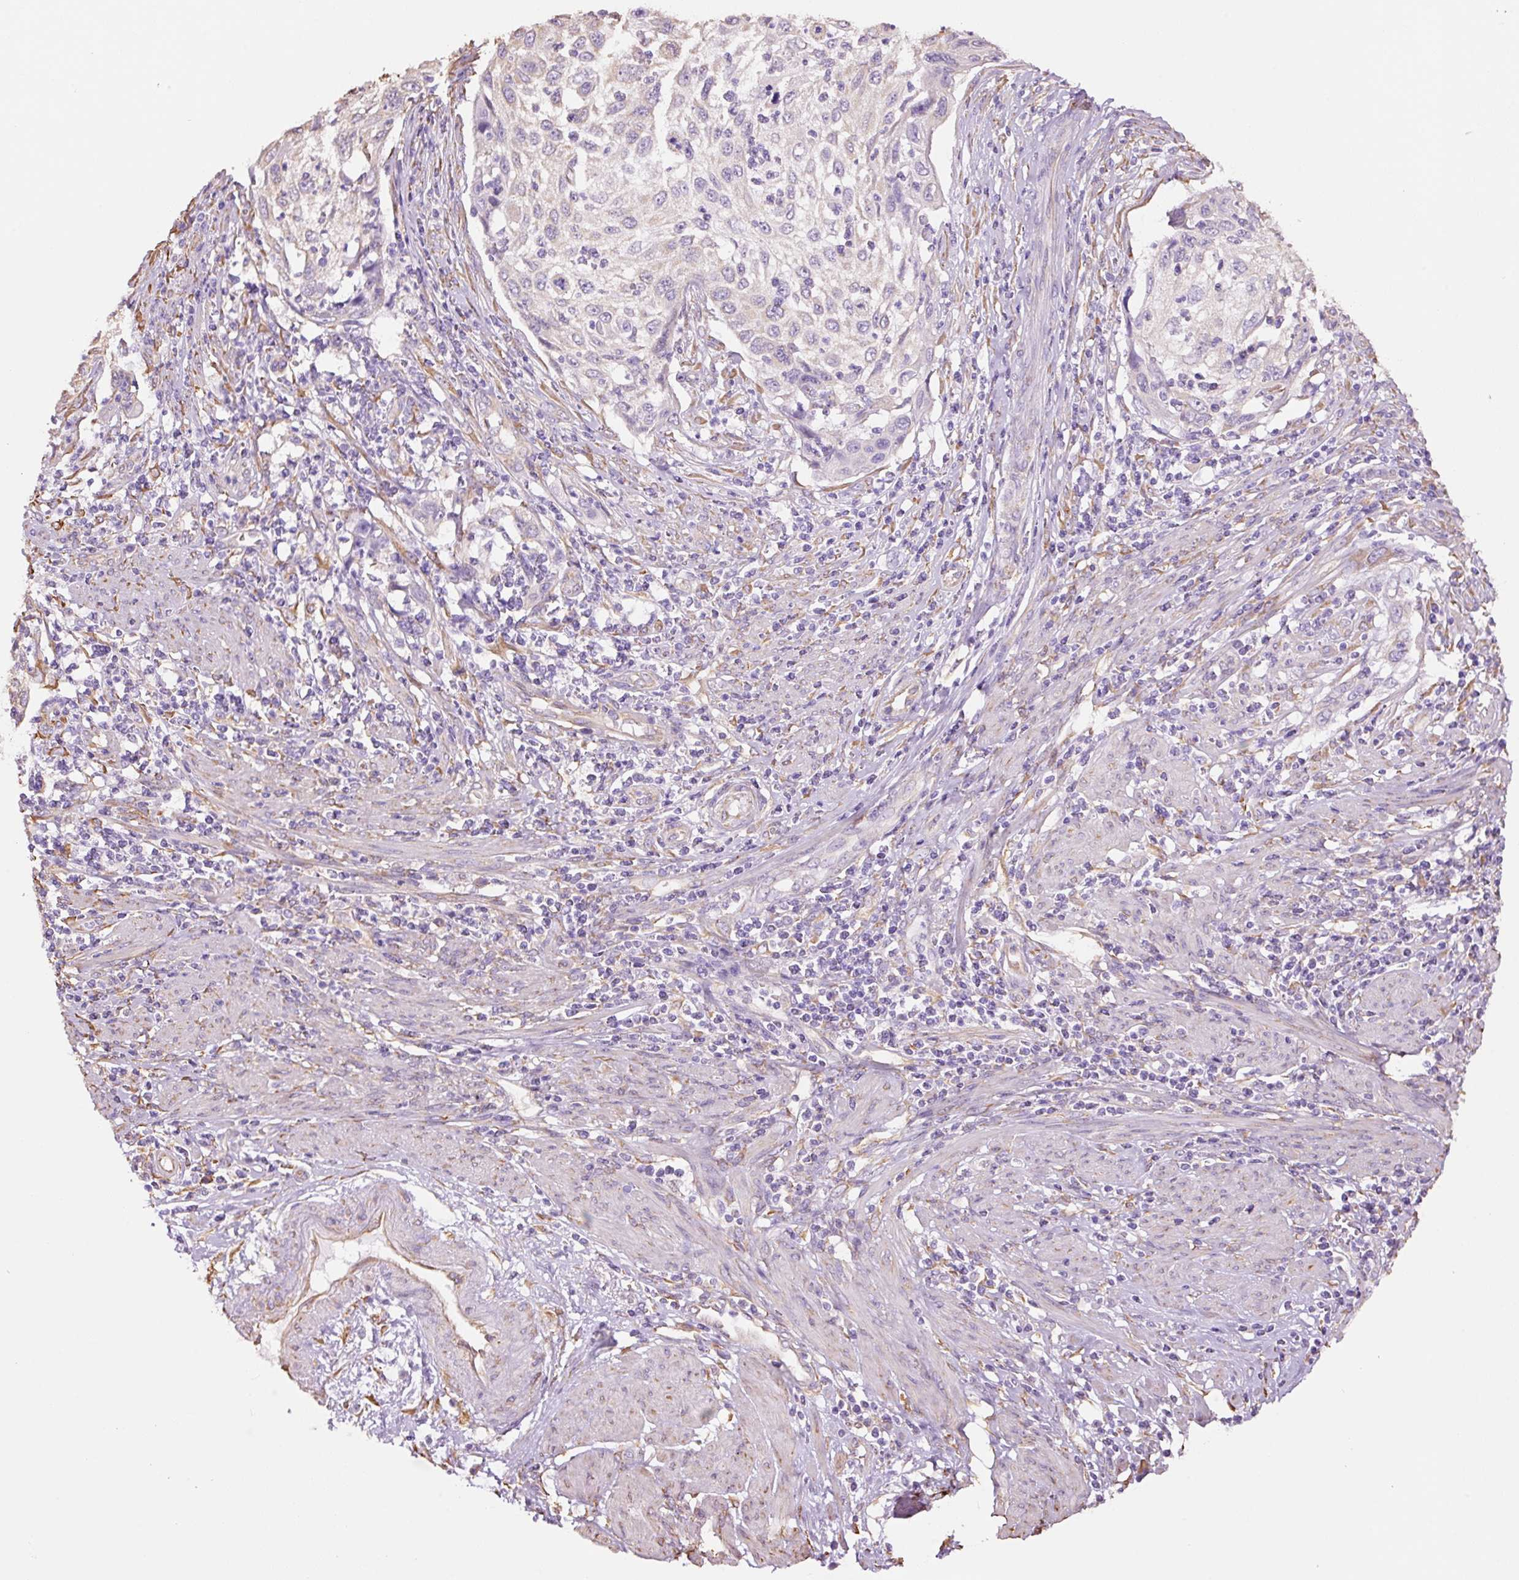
{"staining": {"intensity": "negative", "quantity": "none", "location": "none"}, "tissue": "cervical cancer", "cell_type": "Tumor cells", "image_type": "cancer", "snomed": [{"axis": "morphology", "description": "Squamous cell carcinoma, NOS"}, {"axis": "topography", "description": "Cervix"}], "caption": "Immunohistochemical staining of human cervical cancer (squamous cell carcinoma) exhibits no significant expression in tumor cells.", "gene": "GCG", "patient": {"sex": "female", "age": 70}}